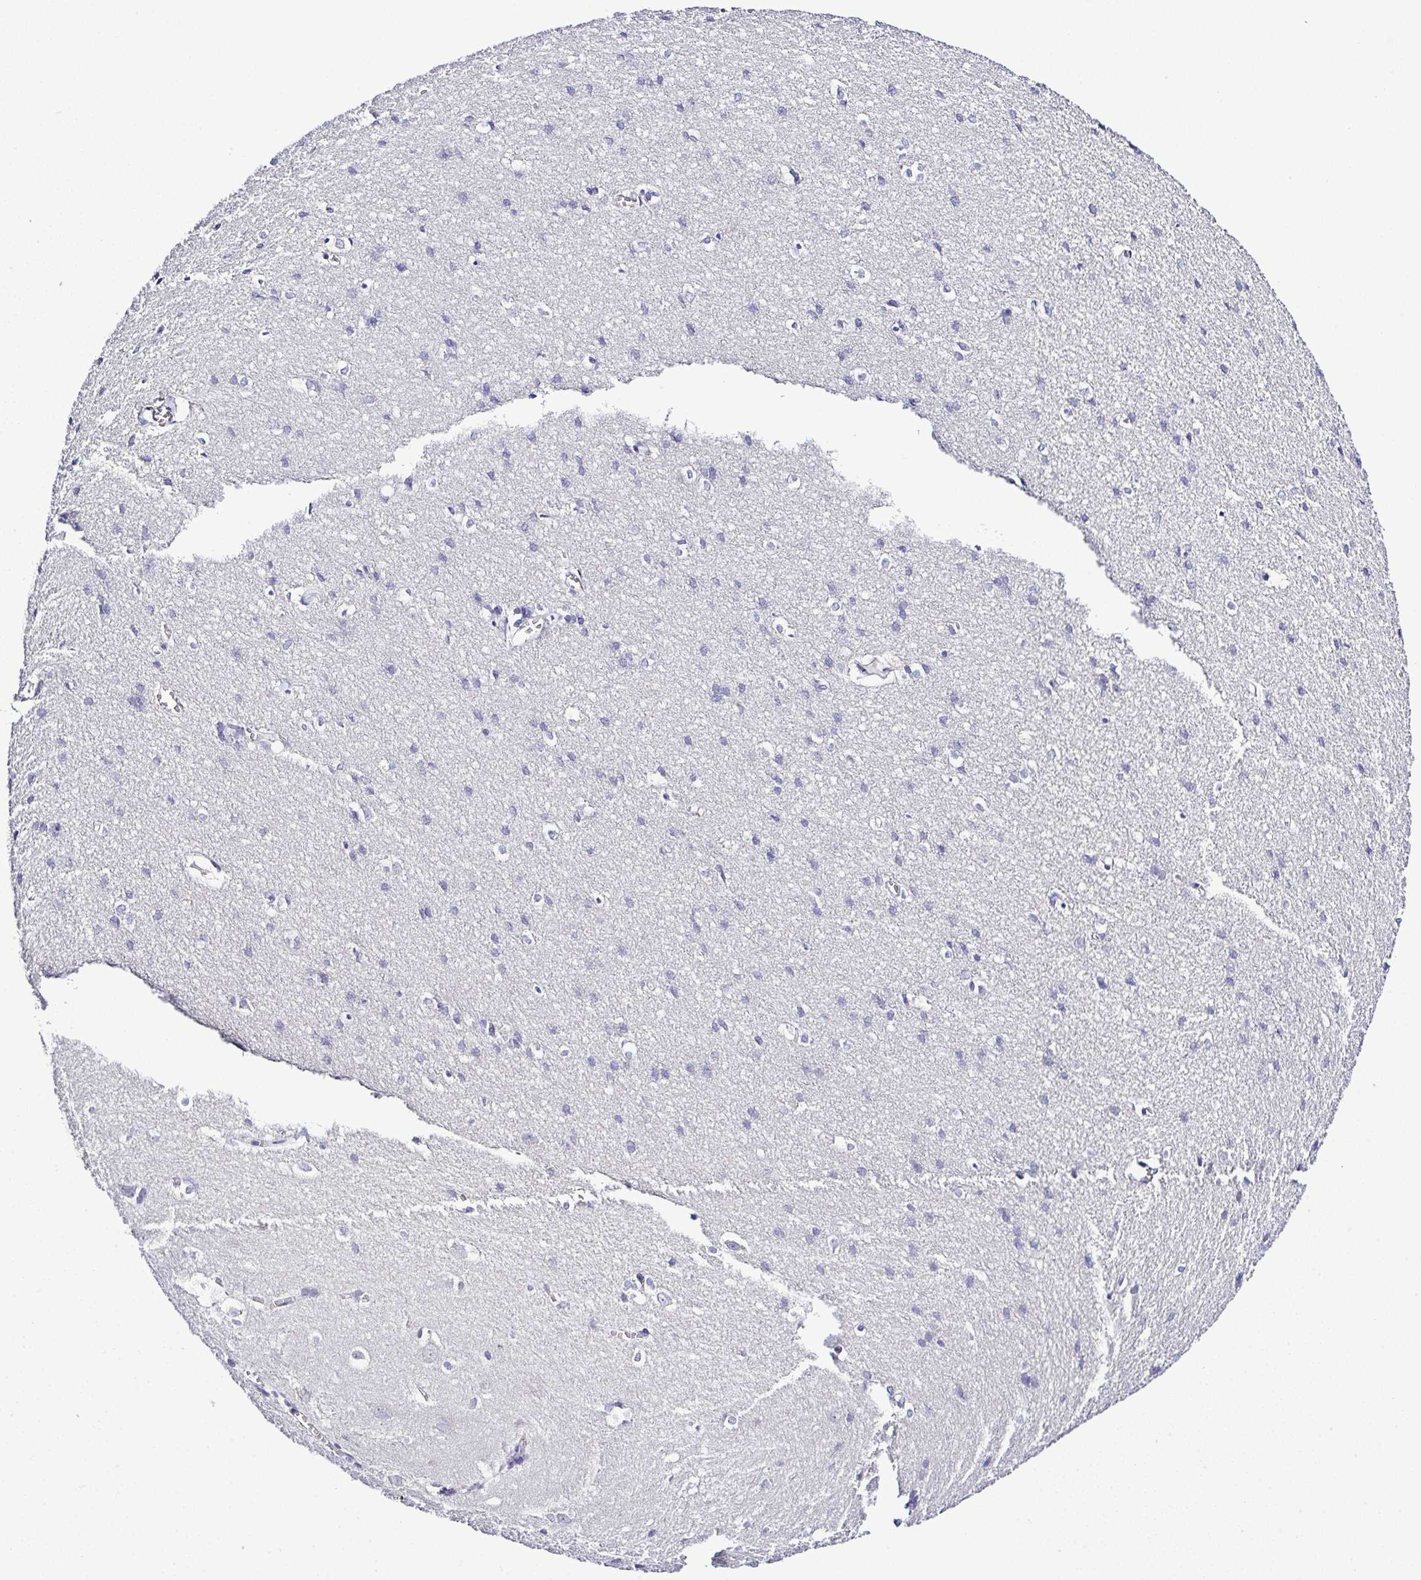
{"staining": {"intensity": "negative", "quantity": "none", "location": "none"}, "tissue": "cerebral cortex", "cell_type": "Endothelial cells", "image_type": "normal", "snomed": [{"axis": "morphology", "description": "Normal tissue, NOS"}, {"axis": "topography", "description": "Cerebral cortex"}], "caption": "Immunohistochemistry image of normal cerebral cortex: human cerebral cortex stained with DAB reveals no significant protein staining in endothelial cells.", "gene": "MED11", "patient": {"sex": "male", "age": 37}}